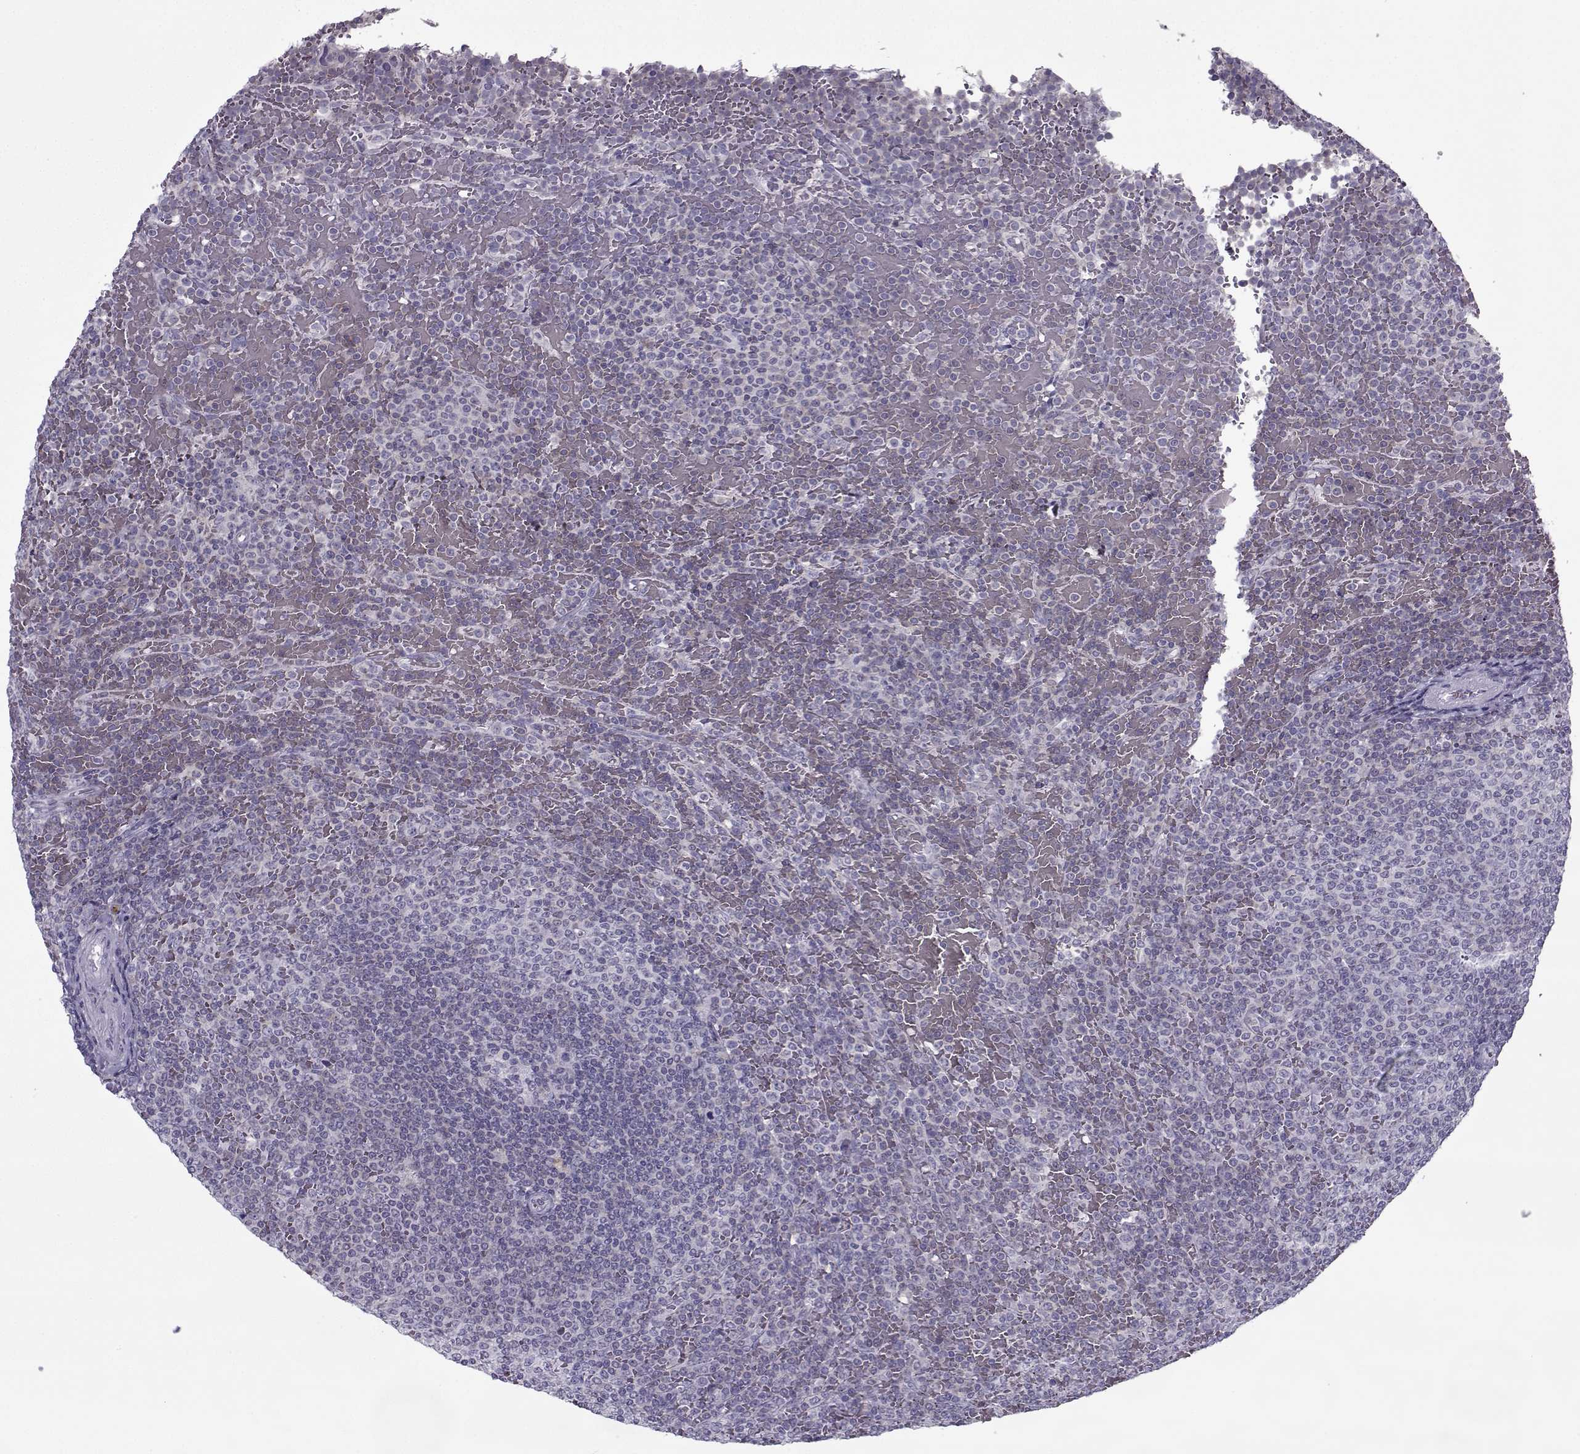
{"staining": {"intensity": "negative", "quantity": "none", "location": "none"}, "tissue": "lymphoma", "cell_type": "Tumor cells", "image_type": "cancer", "snomed": [{"axis": "morphology", "description": "Malignant lymphoma, non-Hodgkin's type, Low grade"}, {"axis": "topography", "description": "Spleen"}], "caption": "The IHC micrograph has no significant staining in tumor cells of lymphoma tissue.", "gene": "PP2D1", "patient": {"sex": "female", "age": 77}}